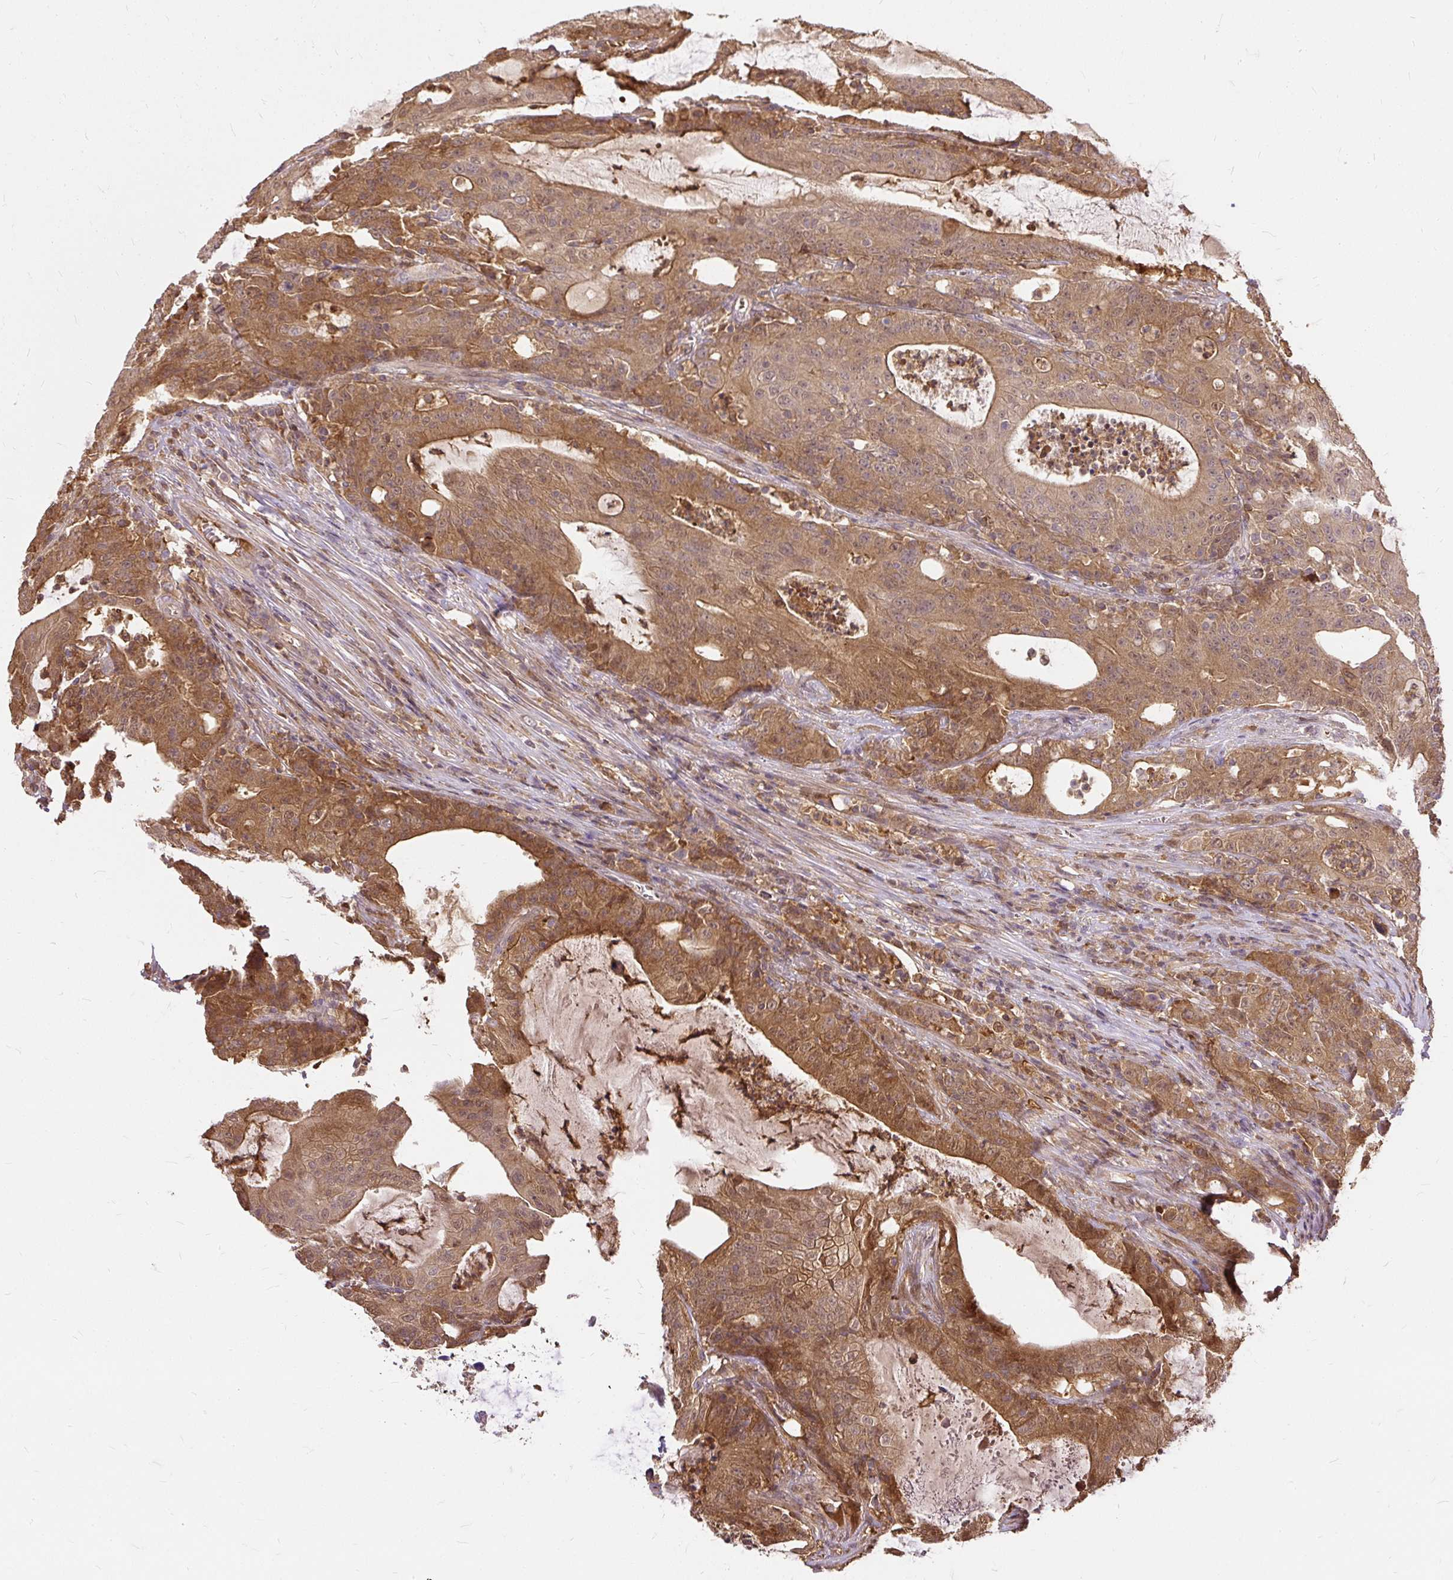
{"staining": {"intensity": "moderate", "quantity": ">75%", "location": "cytoplasmic/membranous"}, "tissue": "colorectal cancer", "cell_type": "Tumor cells", "image_type": "cancer", "snomed": [{"axis": "morphology", "description": "Adenocarcinoma, NOS"}, {"axis": "topography", "description": "Colon"}], "caption": "This is a histology image of immunohistochemistry (IHC) staining of colorectal adenocarcinoma, which shows moderate expression in the cytoplasmic/membranous of tumor cells.", "gene": "AP5S1", "patient": {"sex": "male", "age": 83}}